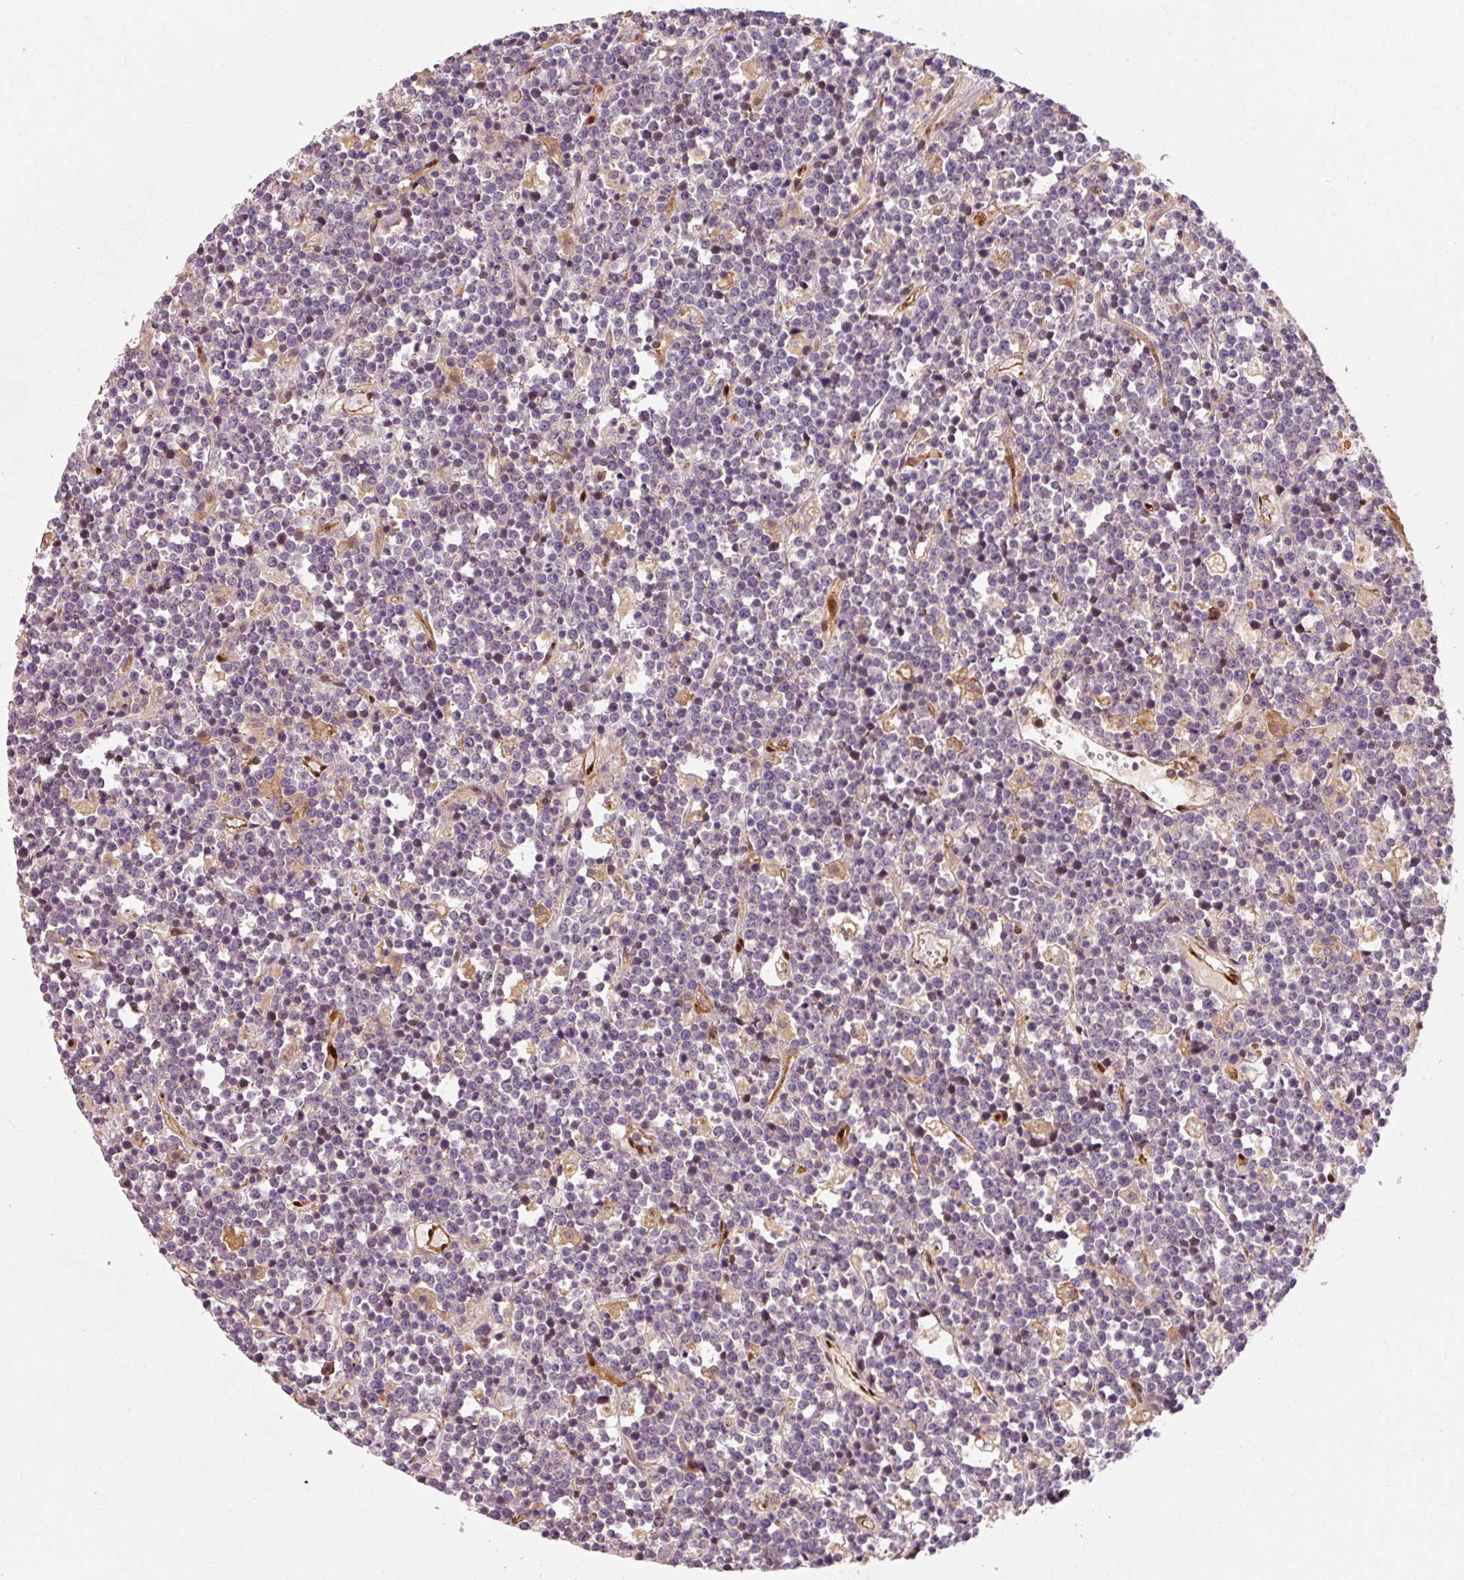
{"staining": {"intensity": "negative", "quantity": "none", "location": "none"}, "tissue": "lymphoma", "cell_type": "Tumor cells", "image_type": "cancer", "snomed": [{"axis": "morphology", "description": "Malignant lymphoma, non-Hodgkin's type, High grade"}, {"axis": "topography", "description": "Ovary"}], "caption": "Tumor cells are negative for protein expression in human lymphoma. Brightfield microscopy of immunohistochemistry (IHC) stained with DAB (3,3'-diaminobenzidine) (brown) and hematoxylin (blue), captured at high magnification.", "gene": "IQGAP2", "patient": {"sex": "female", "age": 56}}